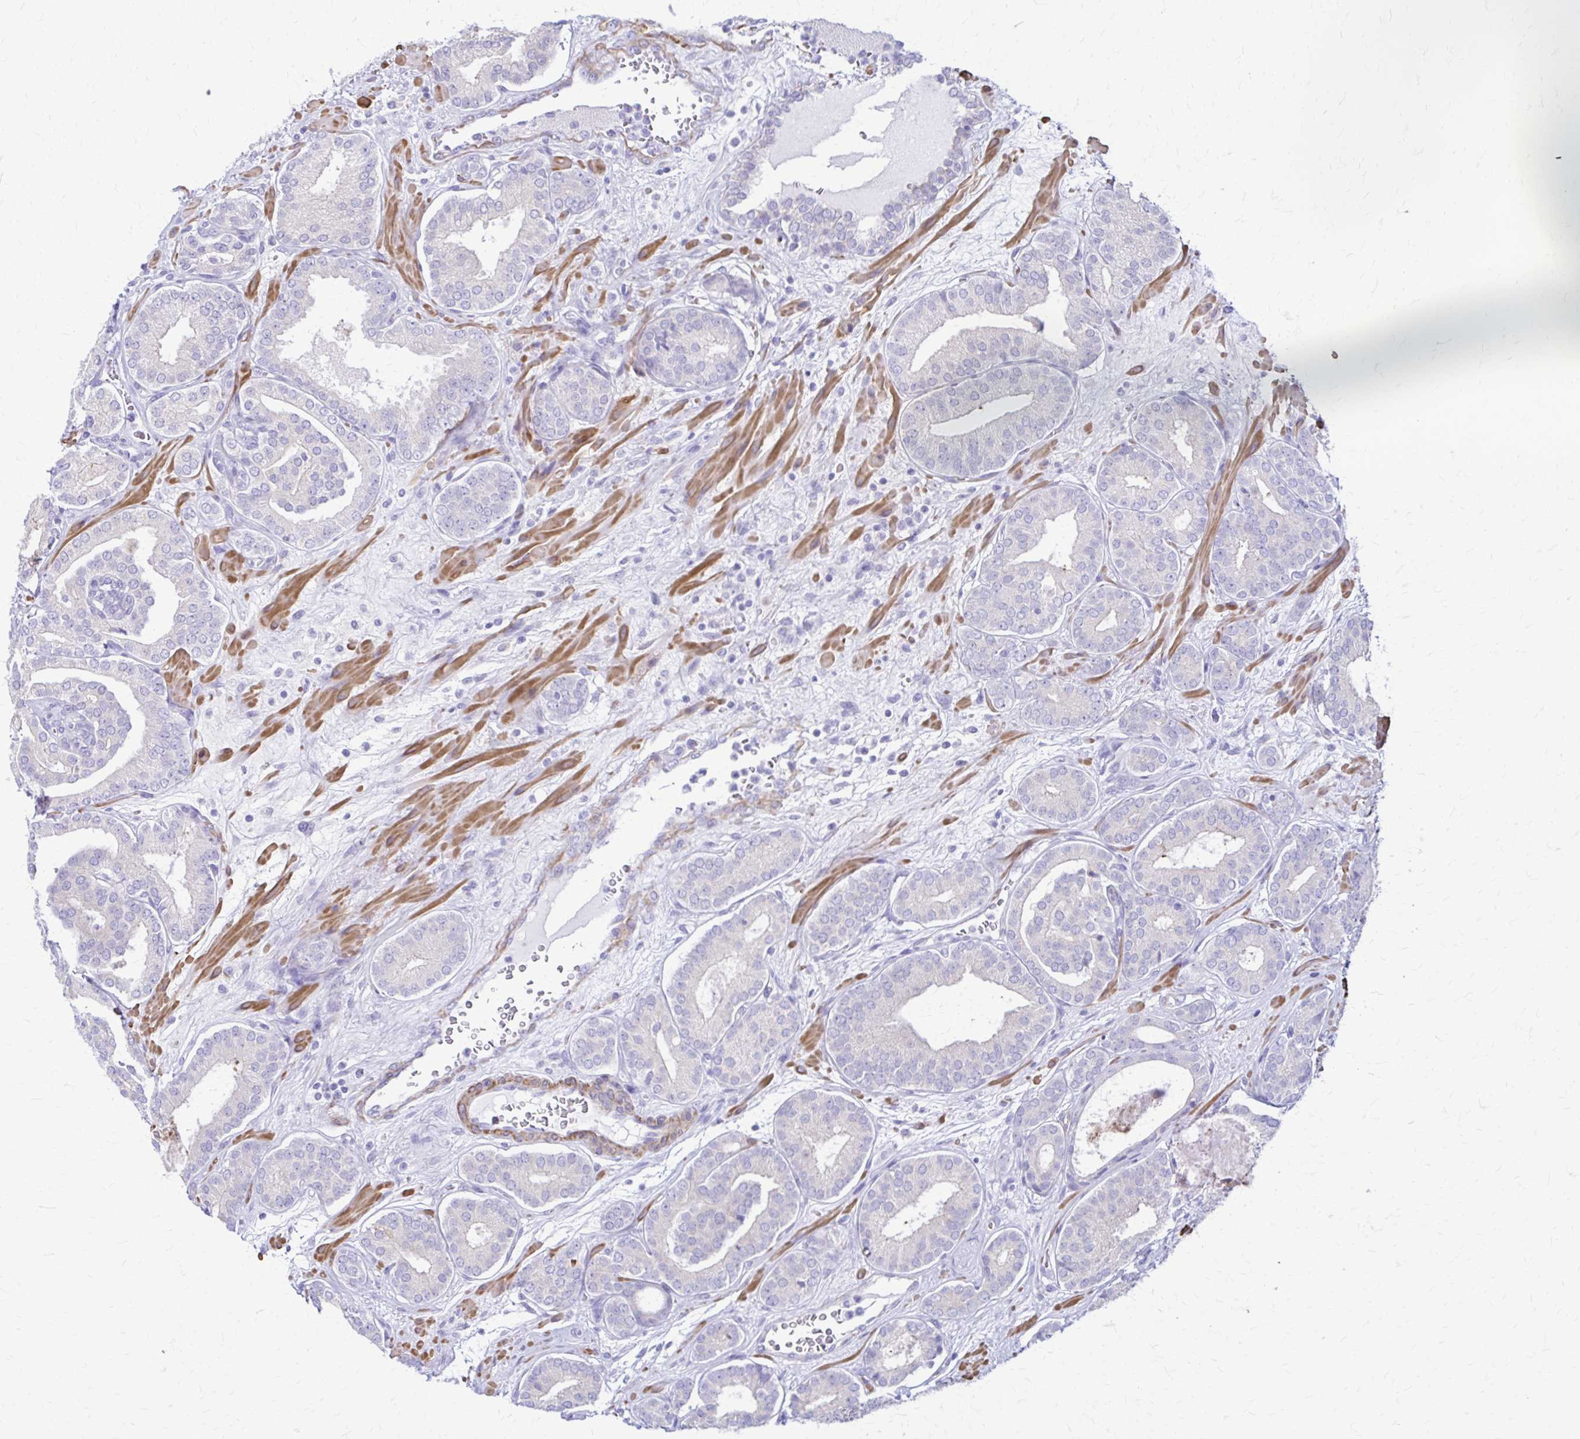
{"staining": {"intensity": "negative", "quantity": "none", "location": "none"}, "tissue": "prostate cancer", "cell_type": "Tumor cells", "image_type": "cancer", "snomed": [{"axis": "morphology", "description": "Adenocarcinoma, High grade"}, {"axis": "topography", "description": "Prostate"}], "caption": "This micrograph is of adenocarcinoma (high-grade) (prostate) stained with immunohistochemistry to label a protein in brown with the nuclei are counter-stained blue. There is no staining in tumor cells. Nuclei are stained in blue.", "gene": "DSP", "patient": {"sex": "male", "age": 66}}